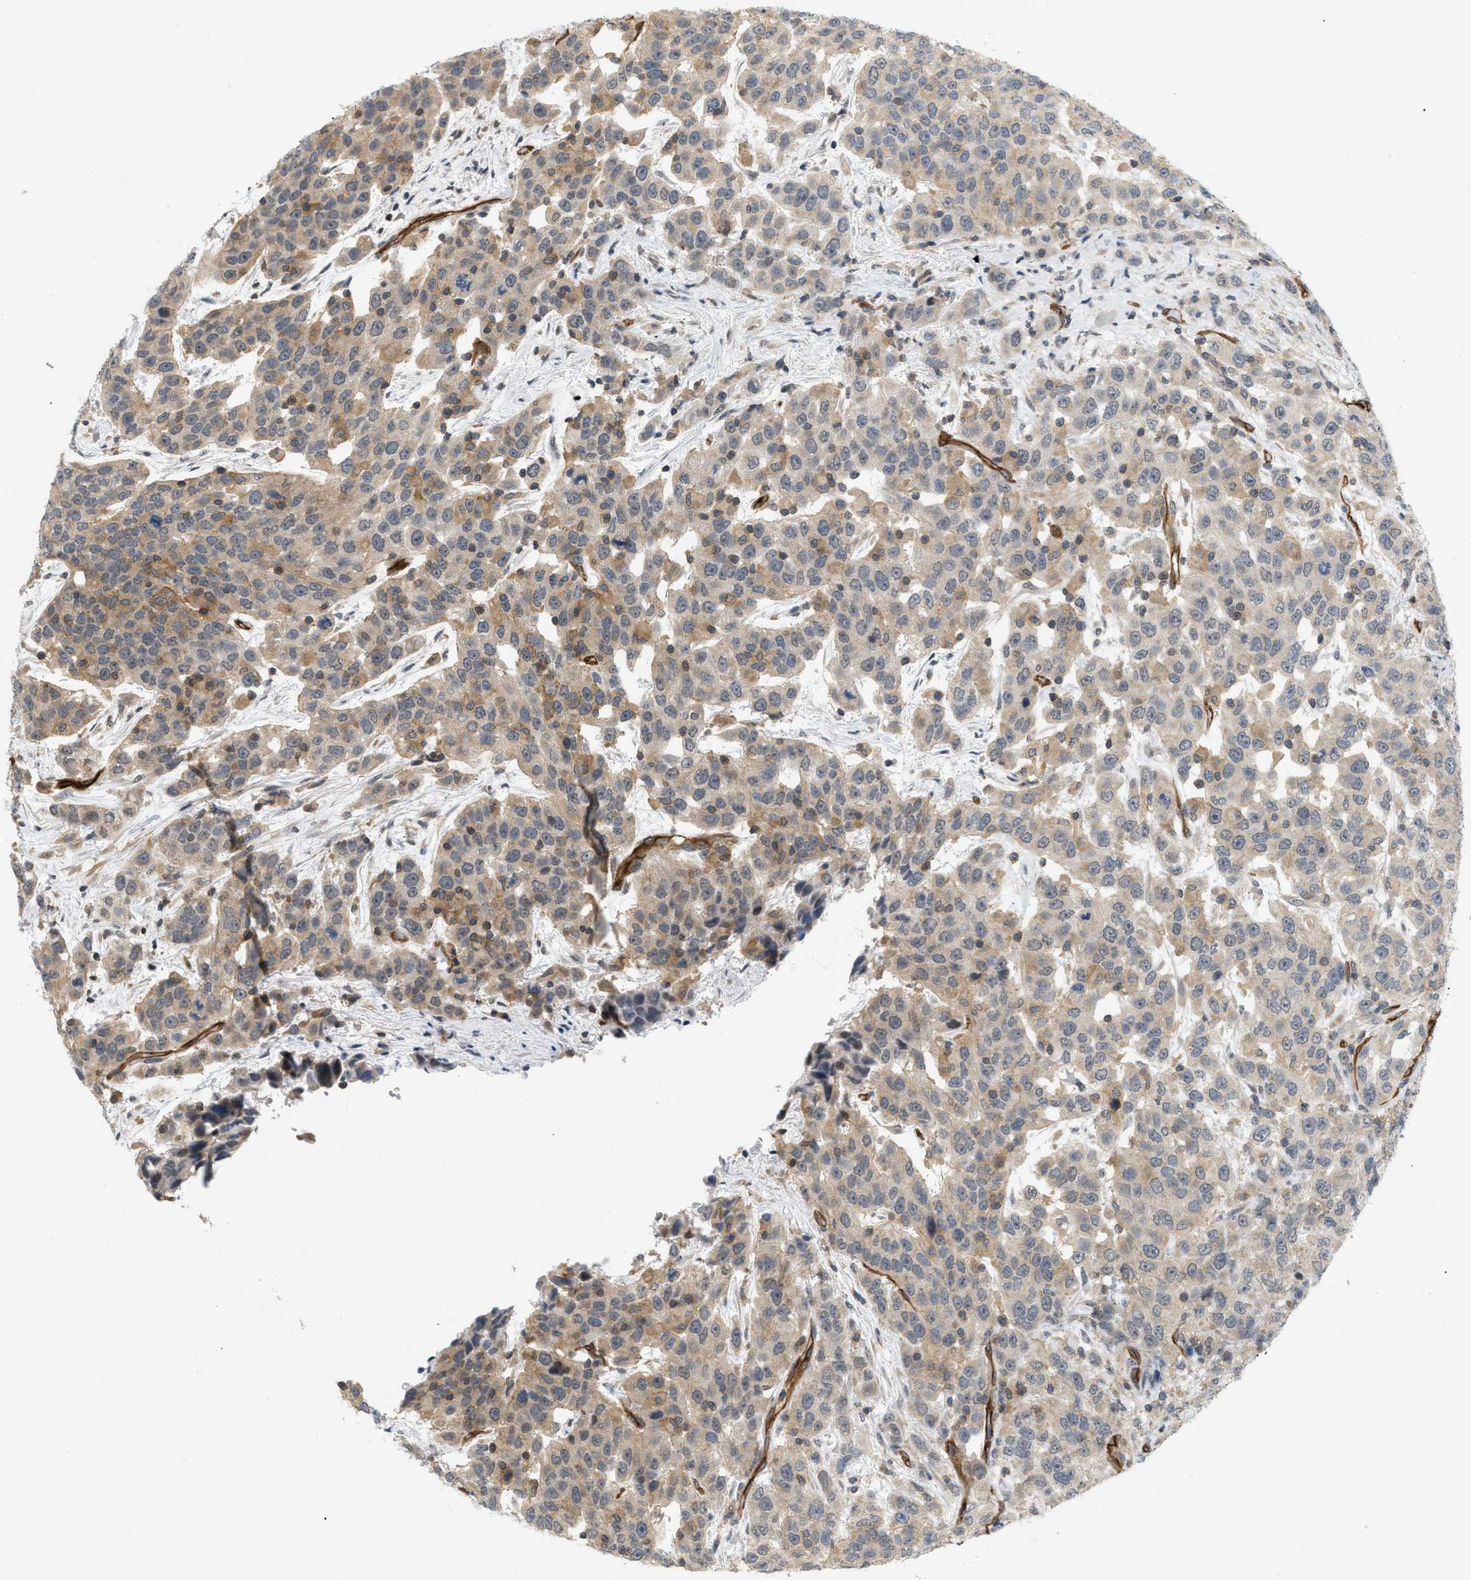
{"staining": {"intensity": "moderate", "quantity": ">75%", "location": "cytoplasmic/membranous"}, "tissue": "urothelial cancer", "cell_type": "Tumor cells", "image_type": "cancer", "snomed": [{"axis": "morphology", "description": "Urothelial carcinoma, High grade"}, {"axis": "topography", "description": "Urinary bladder"}], "caption": "Protein staining of urothelial cancer tissue displays moderate cytoplasmic/membranous staining in about >75% of tumor cells.", "gene": "PALMD", "patient": {"sex": "female", "age": 80}}